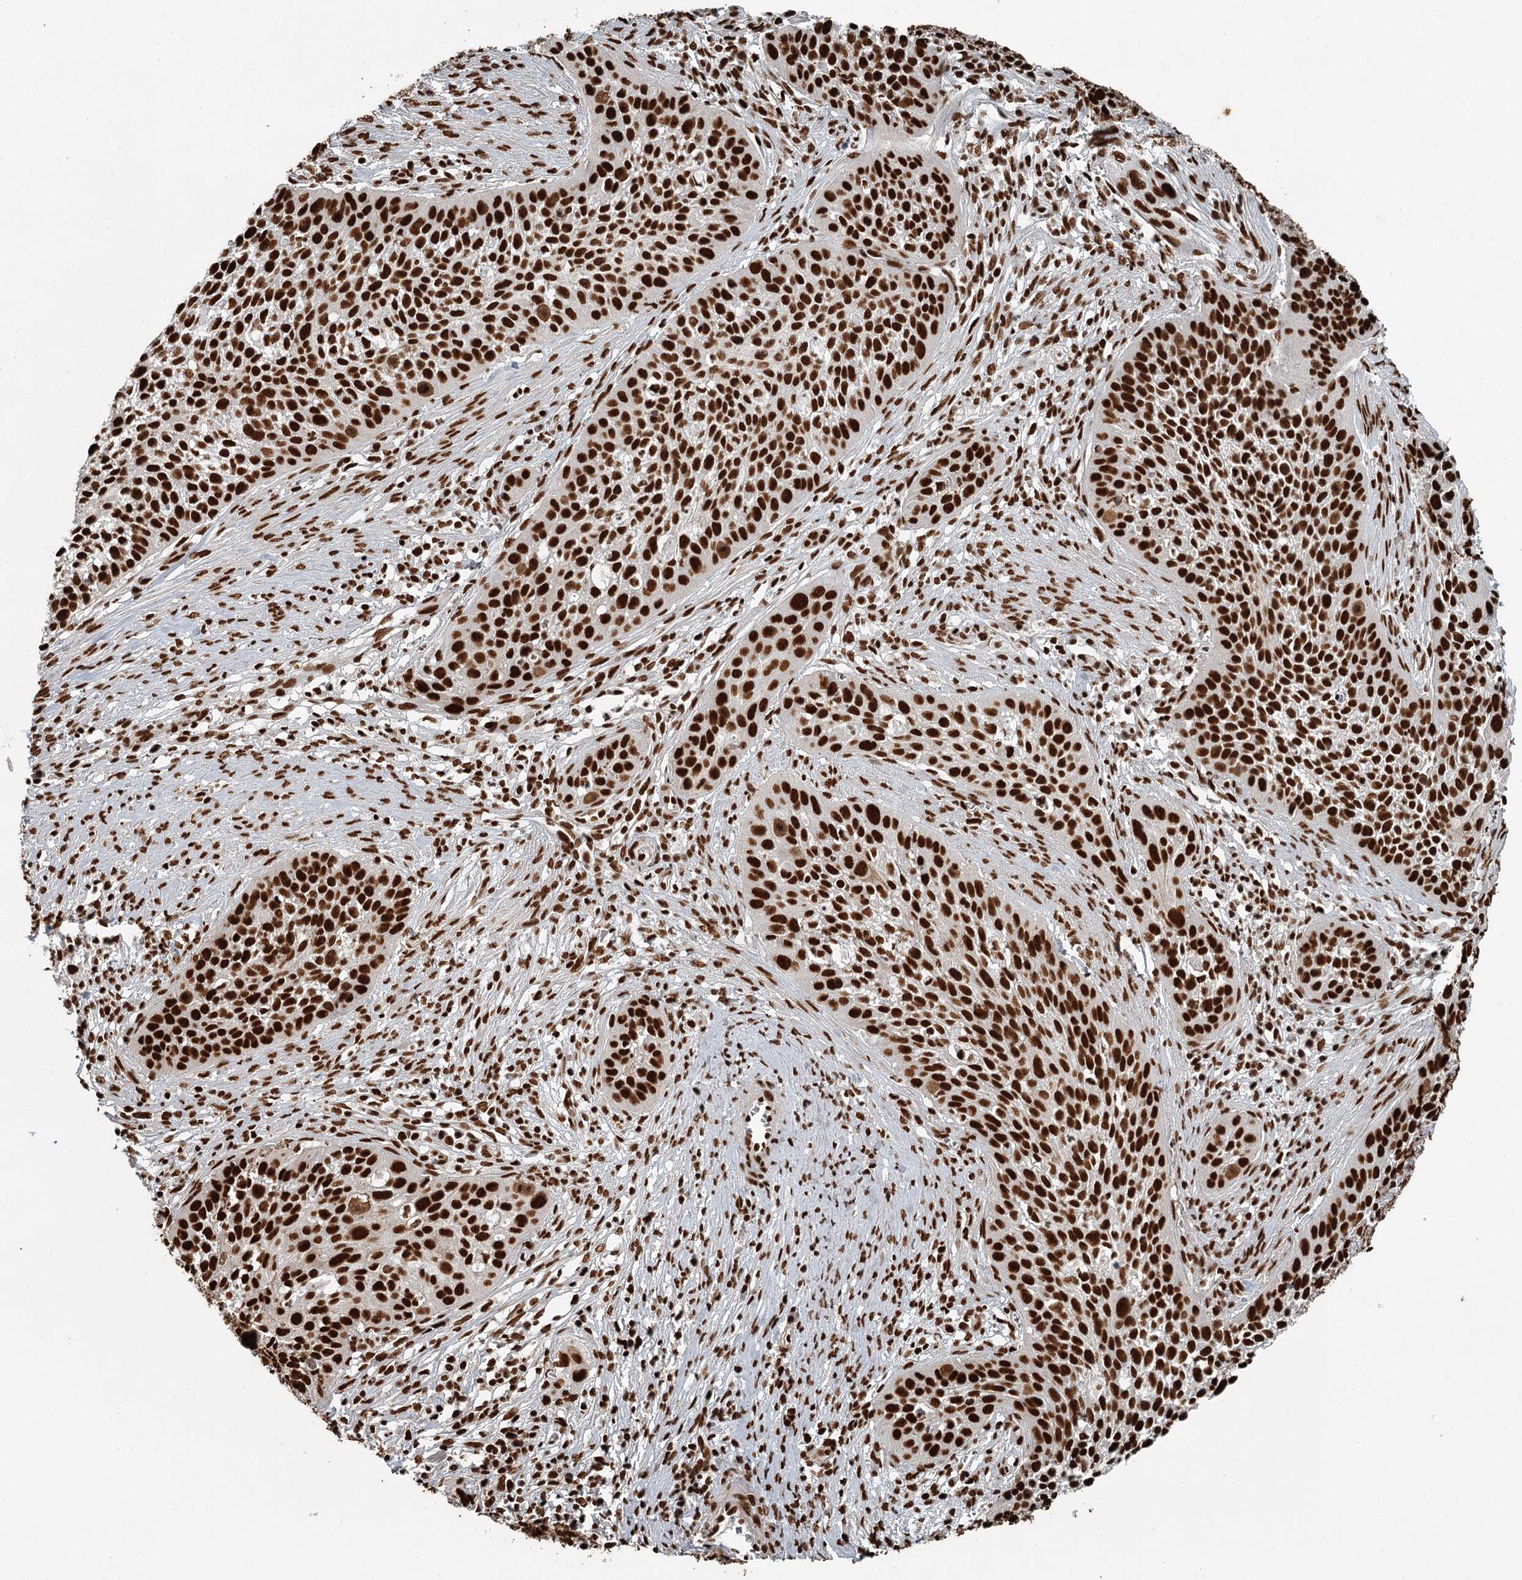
{"staining": {"intensity": "strong", "quantity": ">75%", "location": "nuclear"}, "tissue": "cervical cancer", "cell_type": "Tumor cells", "image_type": "cancer", "snomed": [{"axis": "morphology", "description": "Squamous cell carcinoma, NOS"}, {"axis": "topography", "description": "Cervix"}], "caption": "Human cervical squamous cell carcinoma stained with a brown dye exhibits strong nuclear positive staining in about >75% of tumor cells.", "gene": "RBBP7", "patient": {"sex": "female", "age": 34}}